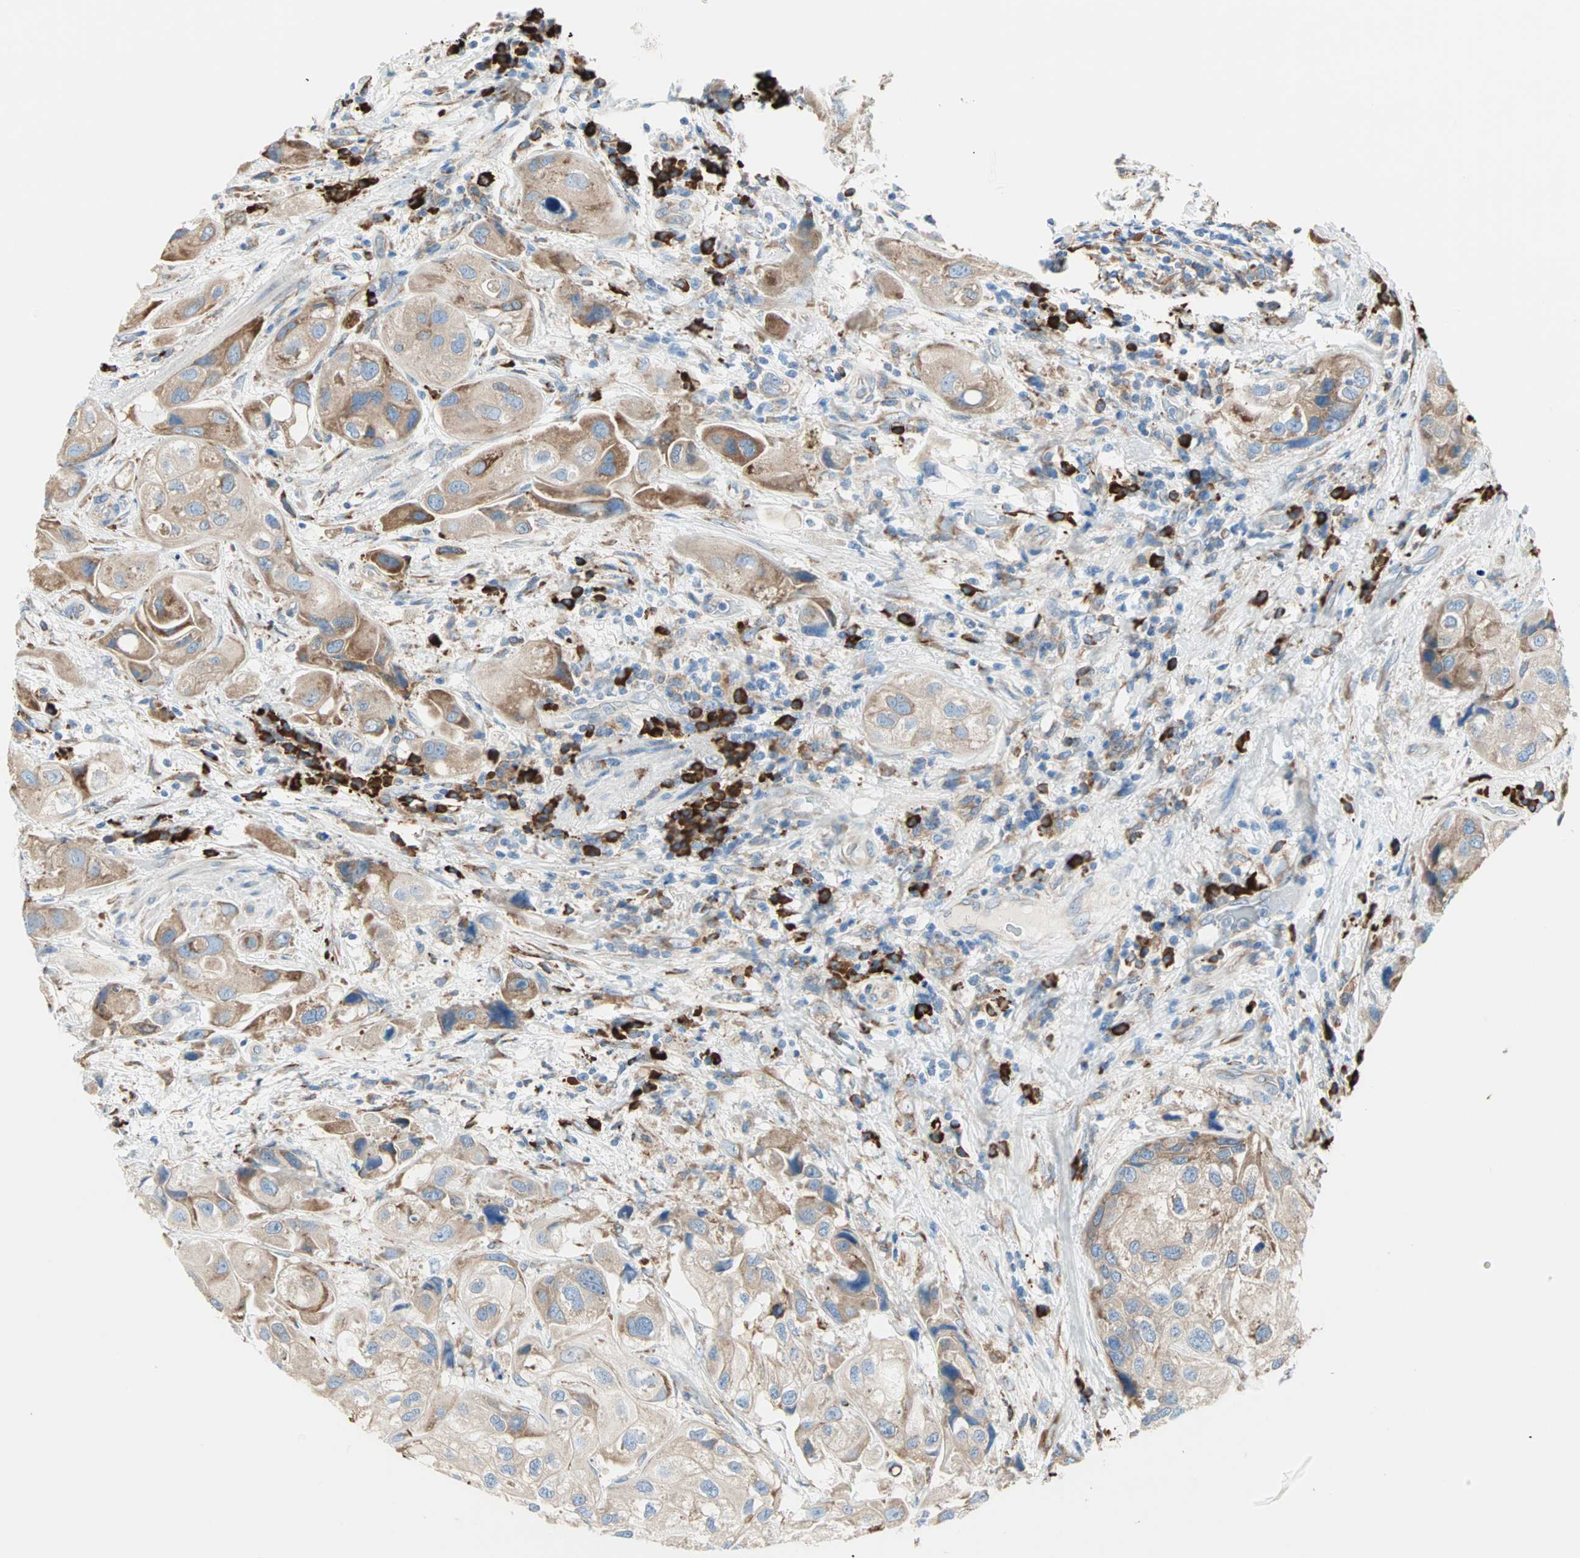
{"staining": {"intensity": "moderate", "quantity": ">75%", "location": "cytoplasmic/membranous"}, "tissue": "urothelial cancer", "cell_type": "Tumor cells", "image_type": "cancer", "snomed": [{"axis": "morphology", "description": "Urothelial carcinoma, High grade"}, {"axis": "topography", "description": "Urinary bladder"}], "caption": "Protein expression analysis of human urothelial cancer reveals moderate cytoplasmic/membranous expression in approximately >75% of tumor cells.", "gene": "PLCXD1", "patient": {"sex": "female", "age": 64}}